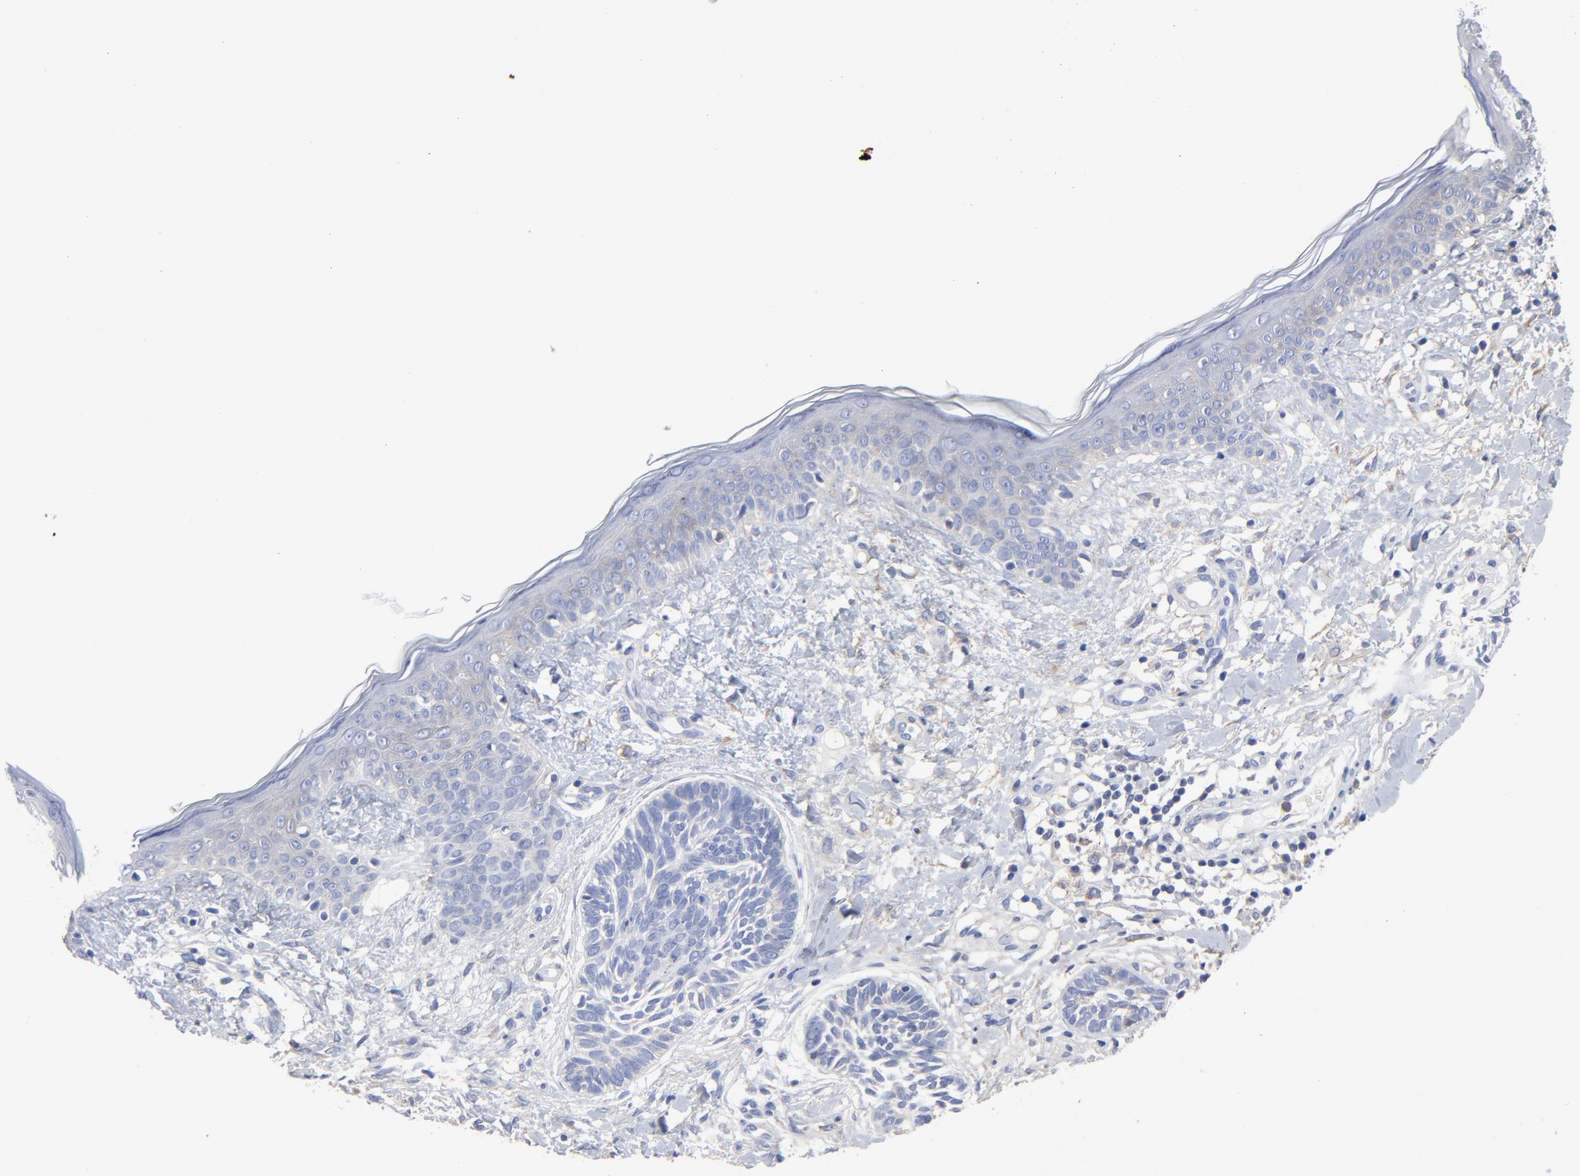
{"staining": {"intensity": "negative", "quantity": "none", "location": "none"}, "tissue": "skin cancer", "cell_type": "Tumor cells", "image_type": "cancer", "snomed": [{"axis": "morphology", "description": "Normal tissue, NOS"}, {"axis": "morphology", "description": "Basal cell carcinoma"}, {"axis": "topography", "description": "Skin"}], "caption": "High magnification brightfield microscopy of skin cancer (basal cell carcinoma) stained with DAB (3,3'-diaminobenzidine) (brown) and counterstained with hematoxylin (blue): tumor cells show no significant staining. (DAB (3,3'-diaminobenzidine) immunohistochemistry, high magnification).", "gene": "STAT2", "patient": {"sex": "male", "age": 63}}